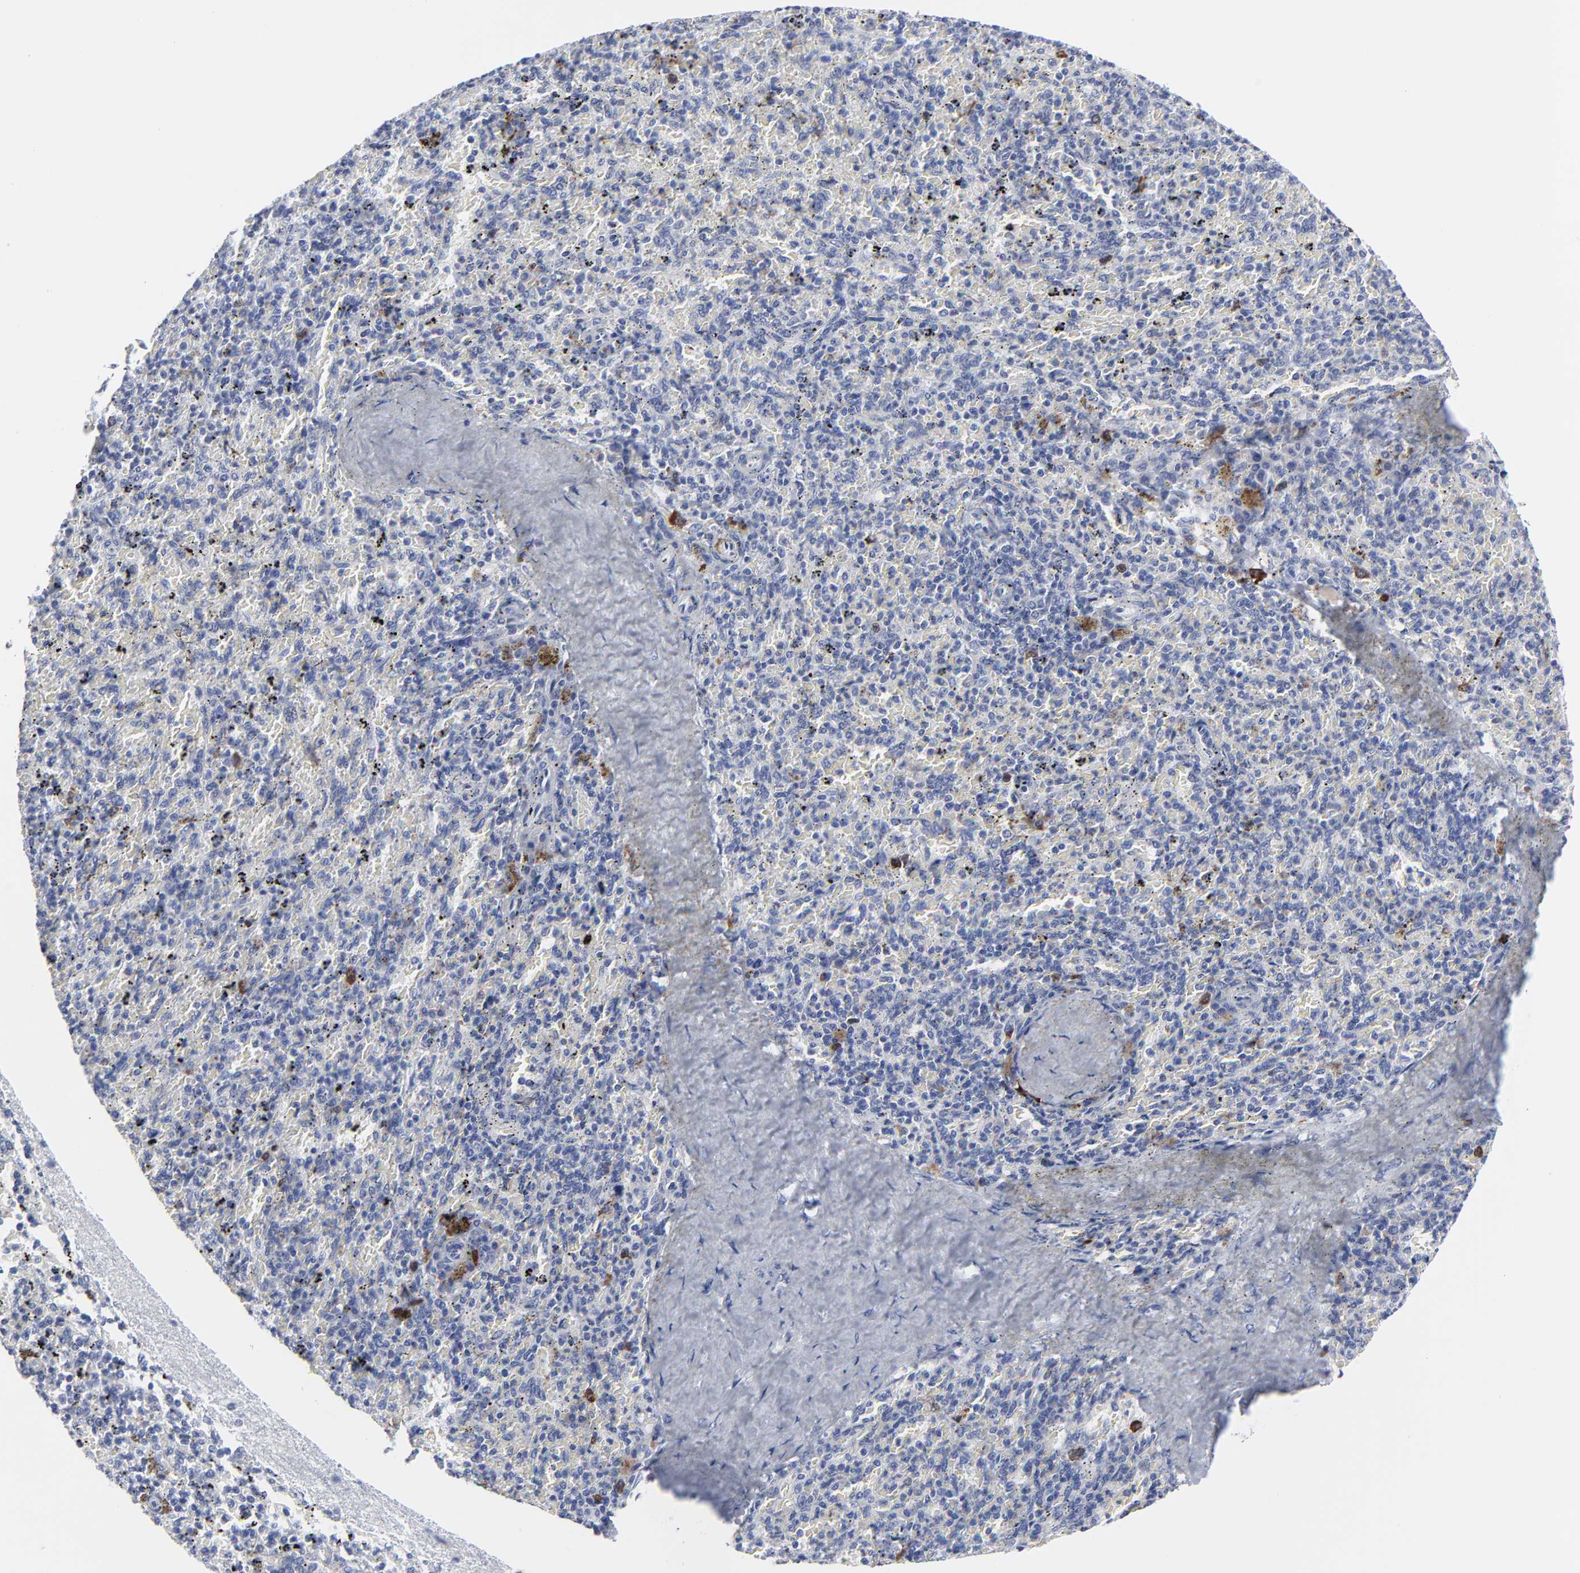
{"staining": {"intensity": "strong", "quantity": "<25%", "location": "cytoplasmic/membranous,nuclear"}, "tissue": "spleen", "cell_type": "Cells in red pulp", "image_type": "normal", "snomed": [{"axis": "morphology", "description": "Normal tissue, NOS"}, {"axis": "topography", "description": "Spleen"}], "caption": "DAB (3,3'-diaminobenzidine) immunohistochemical staining of unremarkable human spleen displays strong cytoplasmic/membranous,nuclear protein positivity in about <25% of cells in red pulp. (DAB IHC with brightfield microscopy, high magnification).", "gene": "CDK1", "patient": {"sex": "female", "age": 43}}